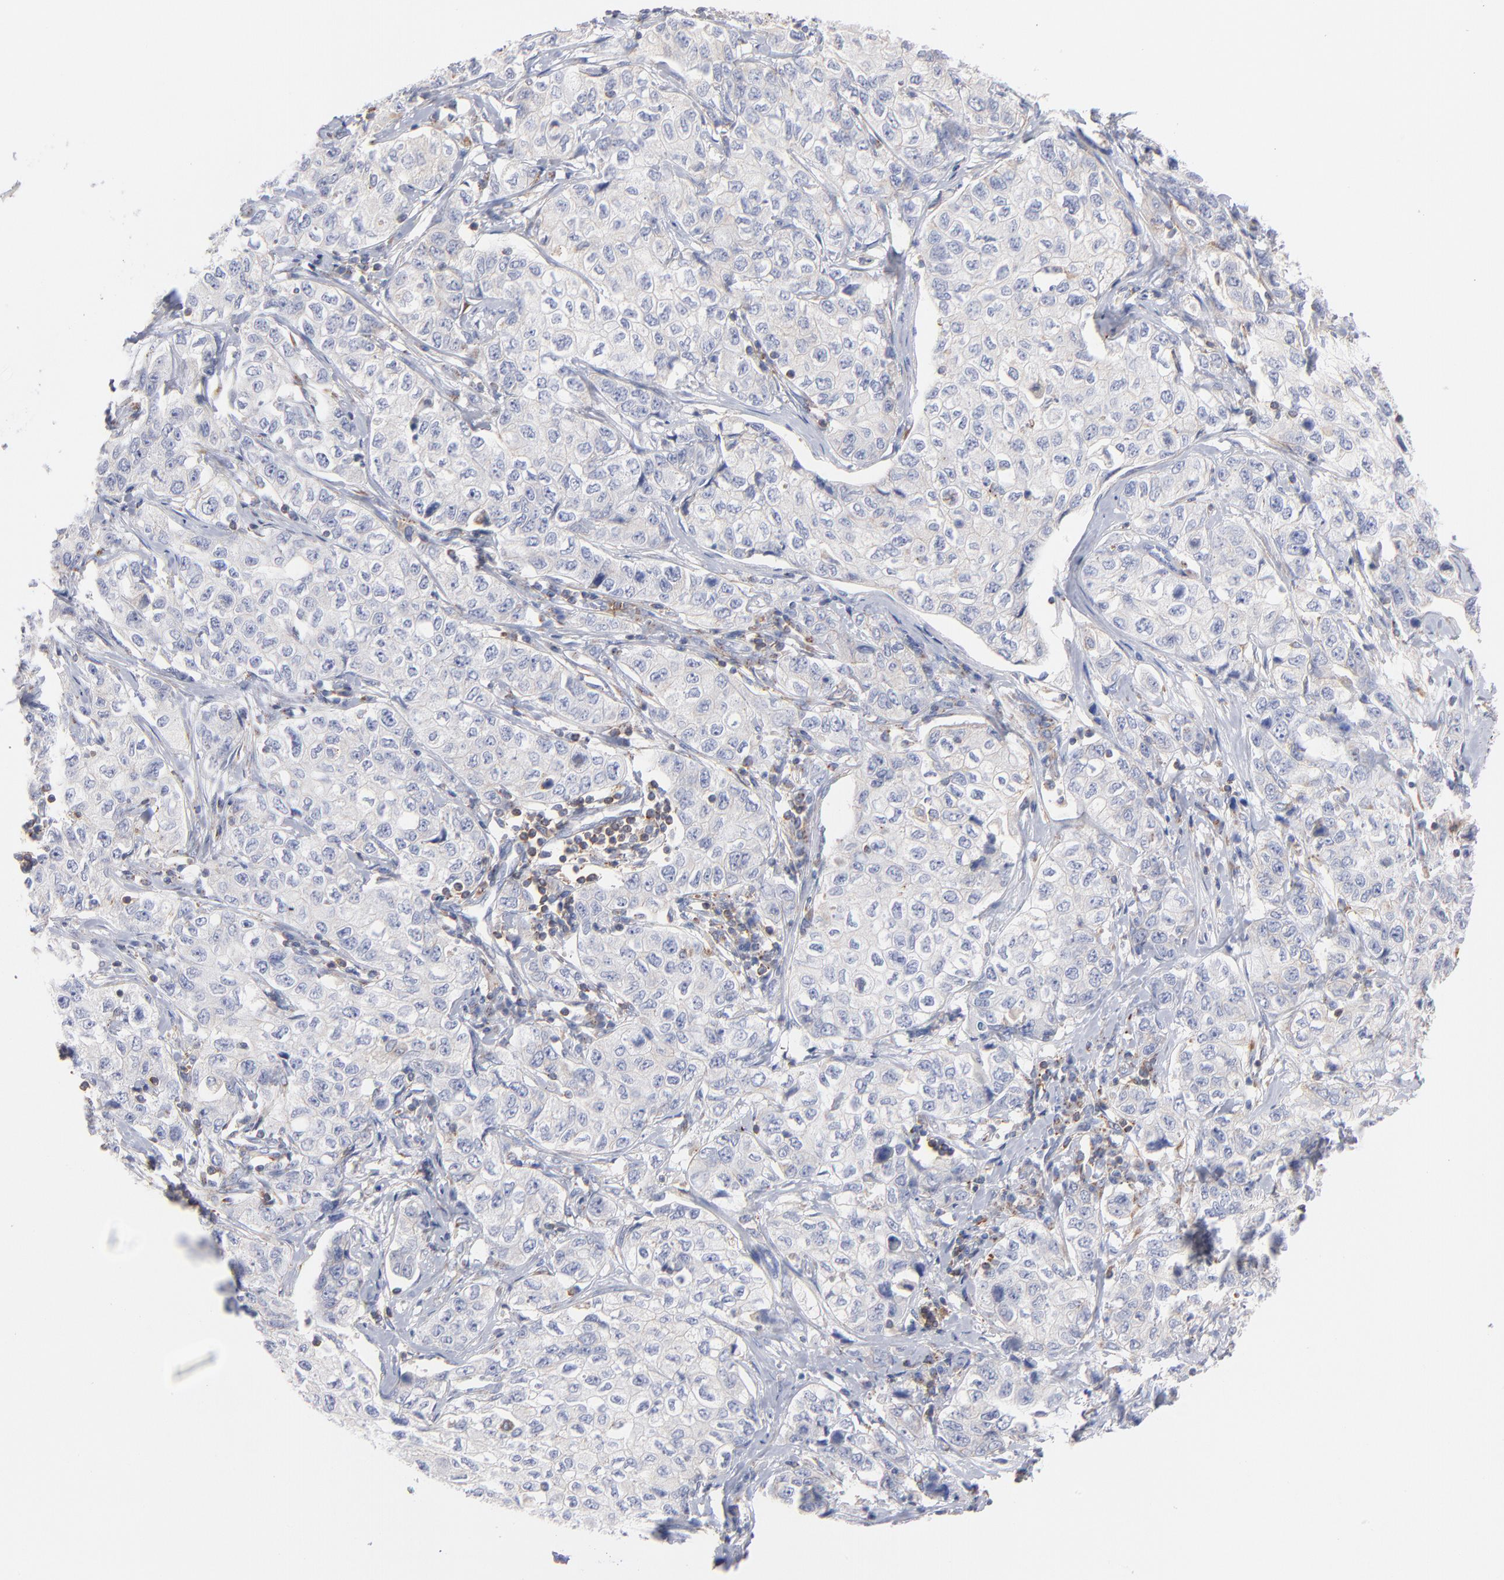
{"staining": {"intensity": "negative", "quantity": "none", "location": "none"}, "tissue": "stomach cancer", "cell_type": "Tumor cells", "image_type": "cancer", "snomed": [{"axis": "morphology", "description": "Adenocarcinoma, NOS"}, {"axis": "topography", "description": "Stomach"}], "caption": "A high-resolution histopathology image shows IHC staining of stomach adenocarcinoma, which reveals no significant staining in tumor cells.", "gene": "SEPTIN6", "patient": {"sex": "male", "age": 48}}